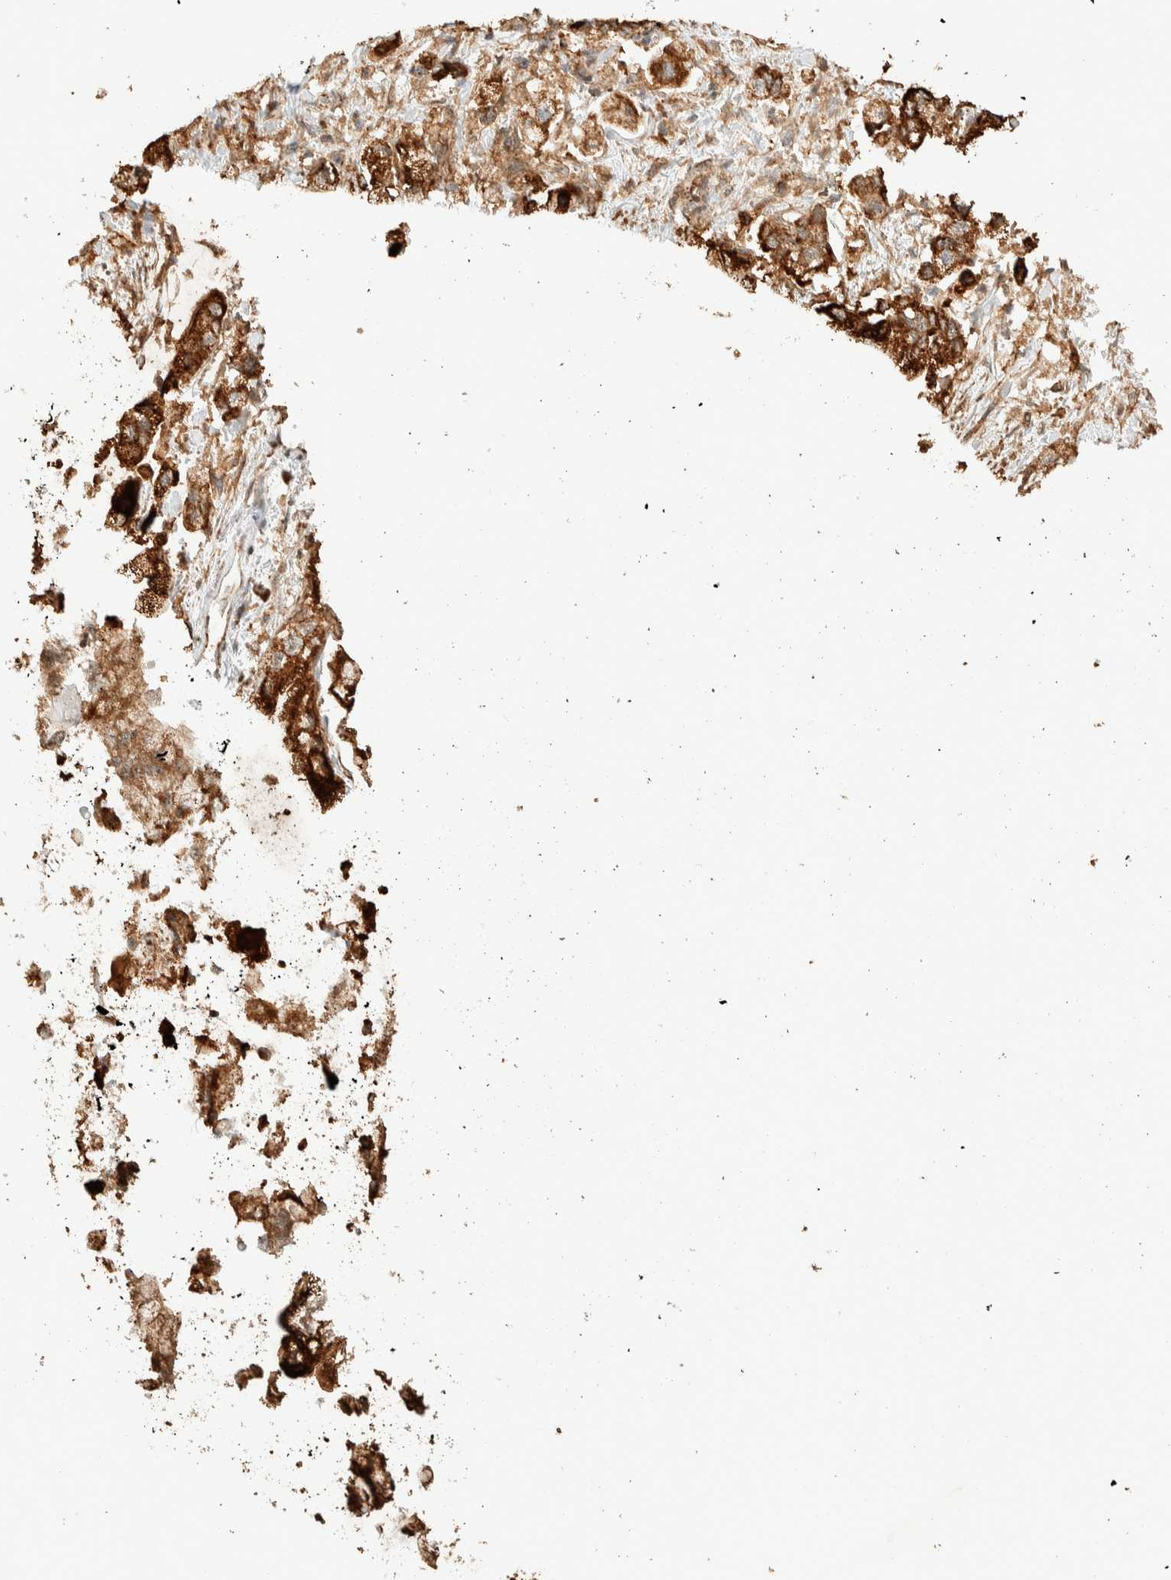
{"staining": {"intensity": "strong", "quantity": ">75%", "location": "cytoplasmic/membranous"}, "tissue": "stomach cancer", "cell_type": "Tumor cells", "image_type": "cancer", "snomed": [{"axis": "morphology", "description": "Normal tissue, NOS"}, {"axis": "morphology", "description": "Adenocarcinoma, NOS"}, {"axis": "topography", "description": "Stomach"}], "caption": "Immunohistochemical staining of human adenocarcinoma (stomach) displays strong cytoplasmic/membranous protein staining in approximately >75% of tumor cells.", "gene": "KIF9", "patient": {"sex": "male", "age": 62}}